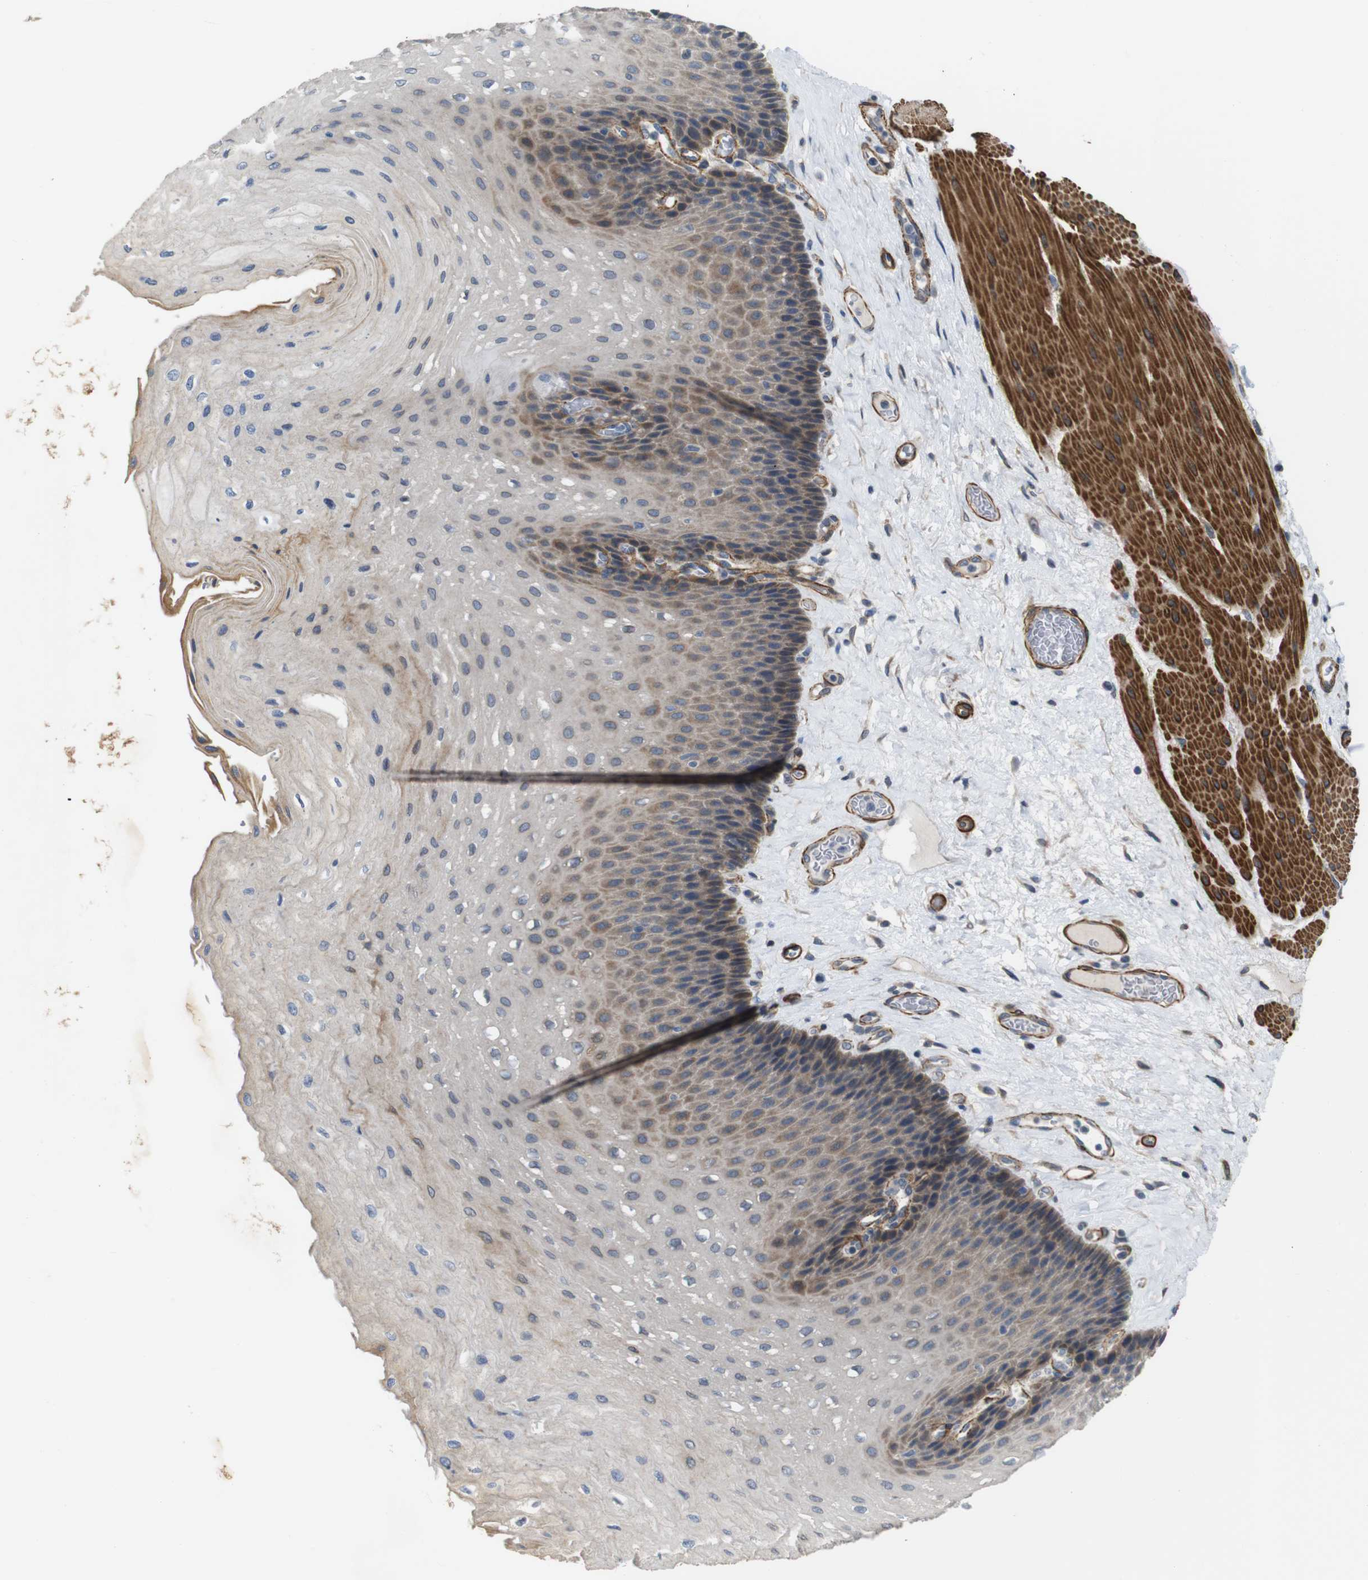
{"staining": {"intensity": "moderate", "quantity": "<25%", "location": "cytoplasmic/membranous"}, "tissue": "esophagus", "cell_type": "Squamous epithelial cells", "image_type": "normal", "snomed": [{"axis": "morphology", "description": "Normal tissue, NOS"}, {"axis": "topography", "description": "Esophagus"}], "caption": "Protein expression analysis of unremarkable esophagus reveals moderate cytoplasmic/membranous positivity in approximately <25% of squamous epithelial cells.", "gene": "GGT7", "patient": {"sex": "female", "age": 72}}